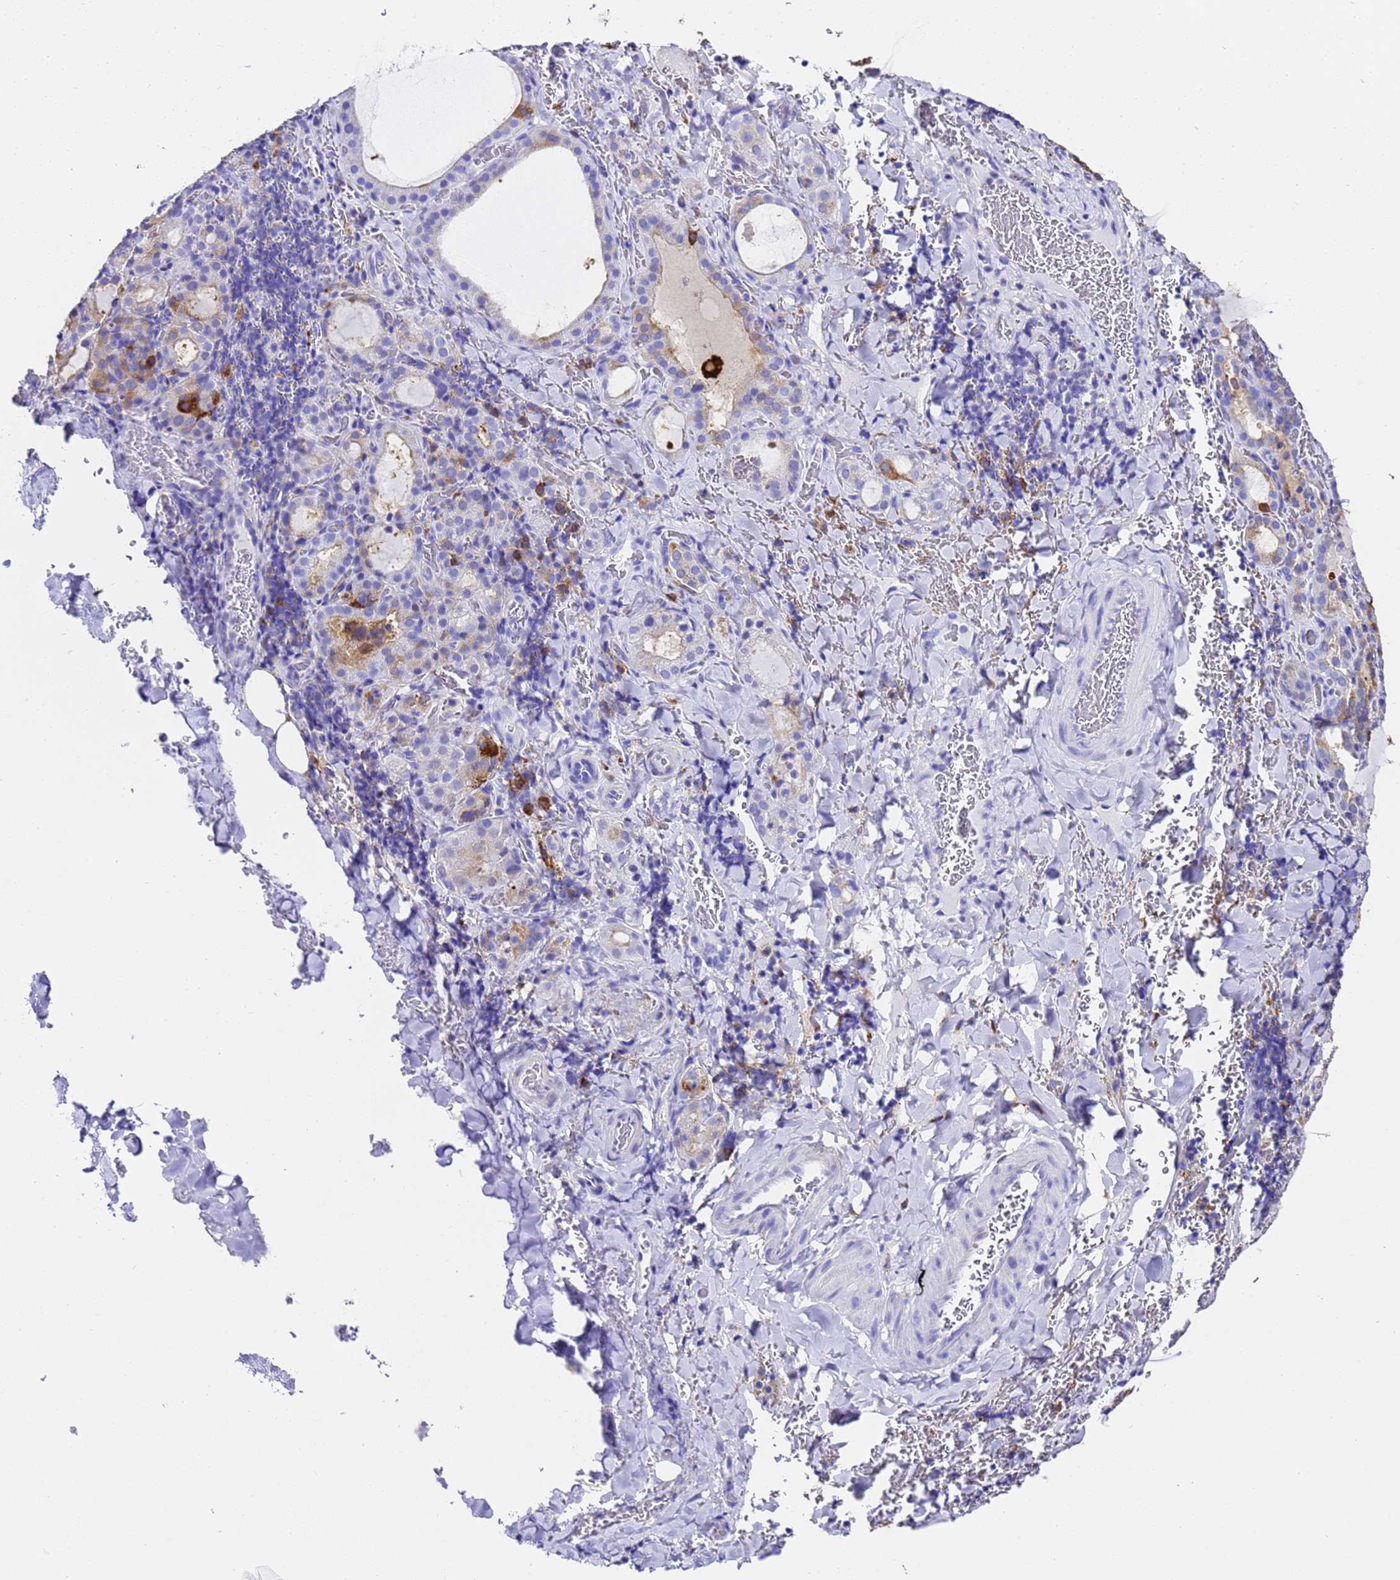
{"staining": {"intensity": "moderate", "quantity": "<25%", "location": "cytoplasmic/membranous"}, "tissue": "thyroid gland", "cell_type": "Glandular cells", "image_type": "normal", "snomed": [{"axis": "morphology", "description": "Normal tissue, NOS"}, {"axis": "topography", "description": "Thyroid gland"}], "caption": "High-magnification brightfield microscopy of normal thyroid gland stained with DAB (brown) and counterstained with hematoxylin (blue). glandular cells exhibit moderate cytoplasmic/membranous positivity is present in about<25% of cells. Ihc stains the protein in brown and the nuclei are stained blue.", "gene": "FTL", "patient": {"sex": "female", "age": 39}}